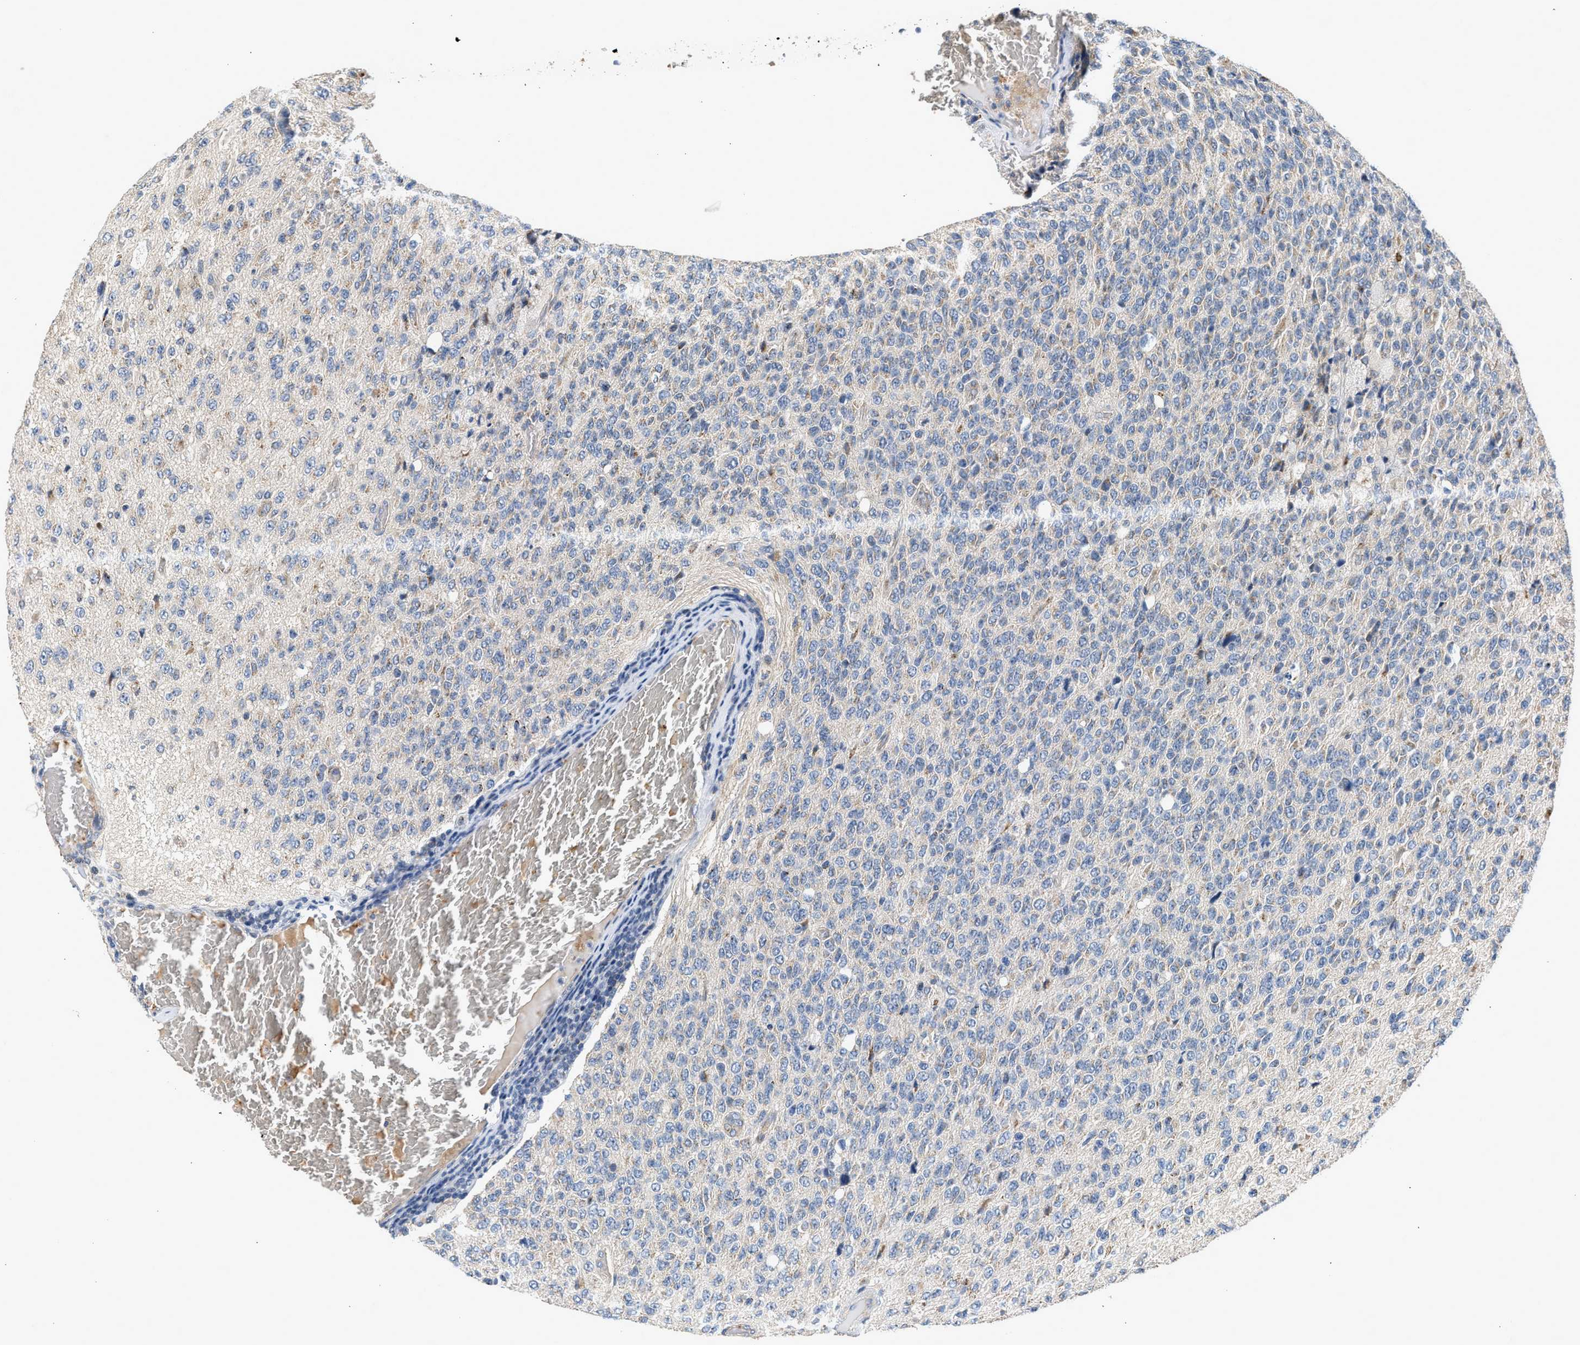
{"staining": {"intensity": "weak", "quantity": "<25%", "location": "cytoplasmic/membranous"}, "tissue": "glioma", "cell_type": "Tumor cells", "image_type": "cancer", "snomed": [{"axis": "morphology", "description": "Glioma, malignant, High grade"}, {"axis": "topography", "description": "pancreas cauda"}], "caption": "Immunohistochemistry (IHC) of human malignant glioma (high-grade) demonstrates no positivity in tumor cells.", "gene": "PIM1", "patient": {"sex": "male", "age": 60}}